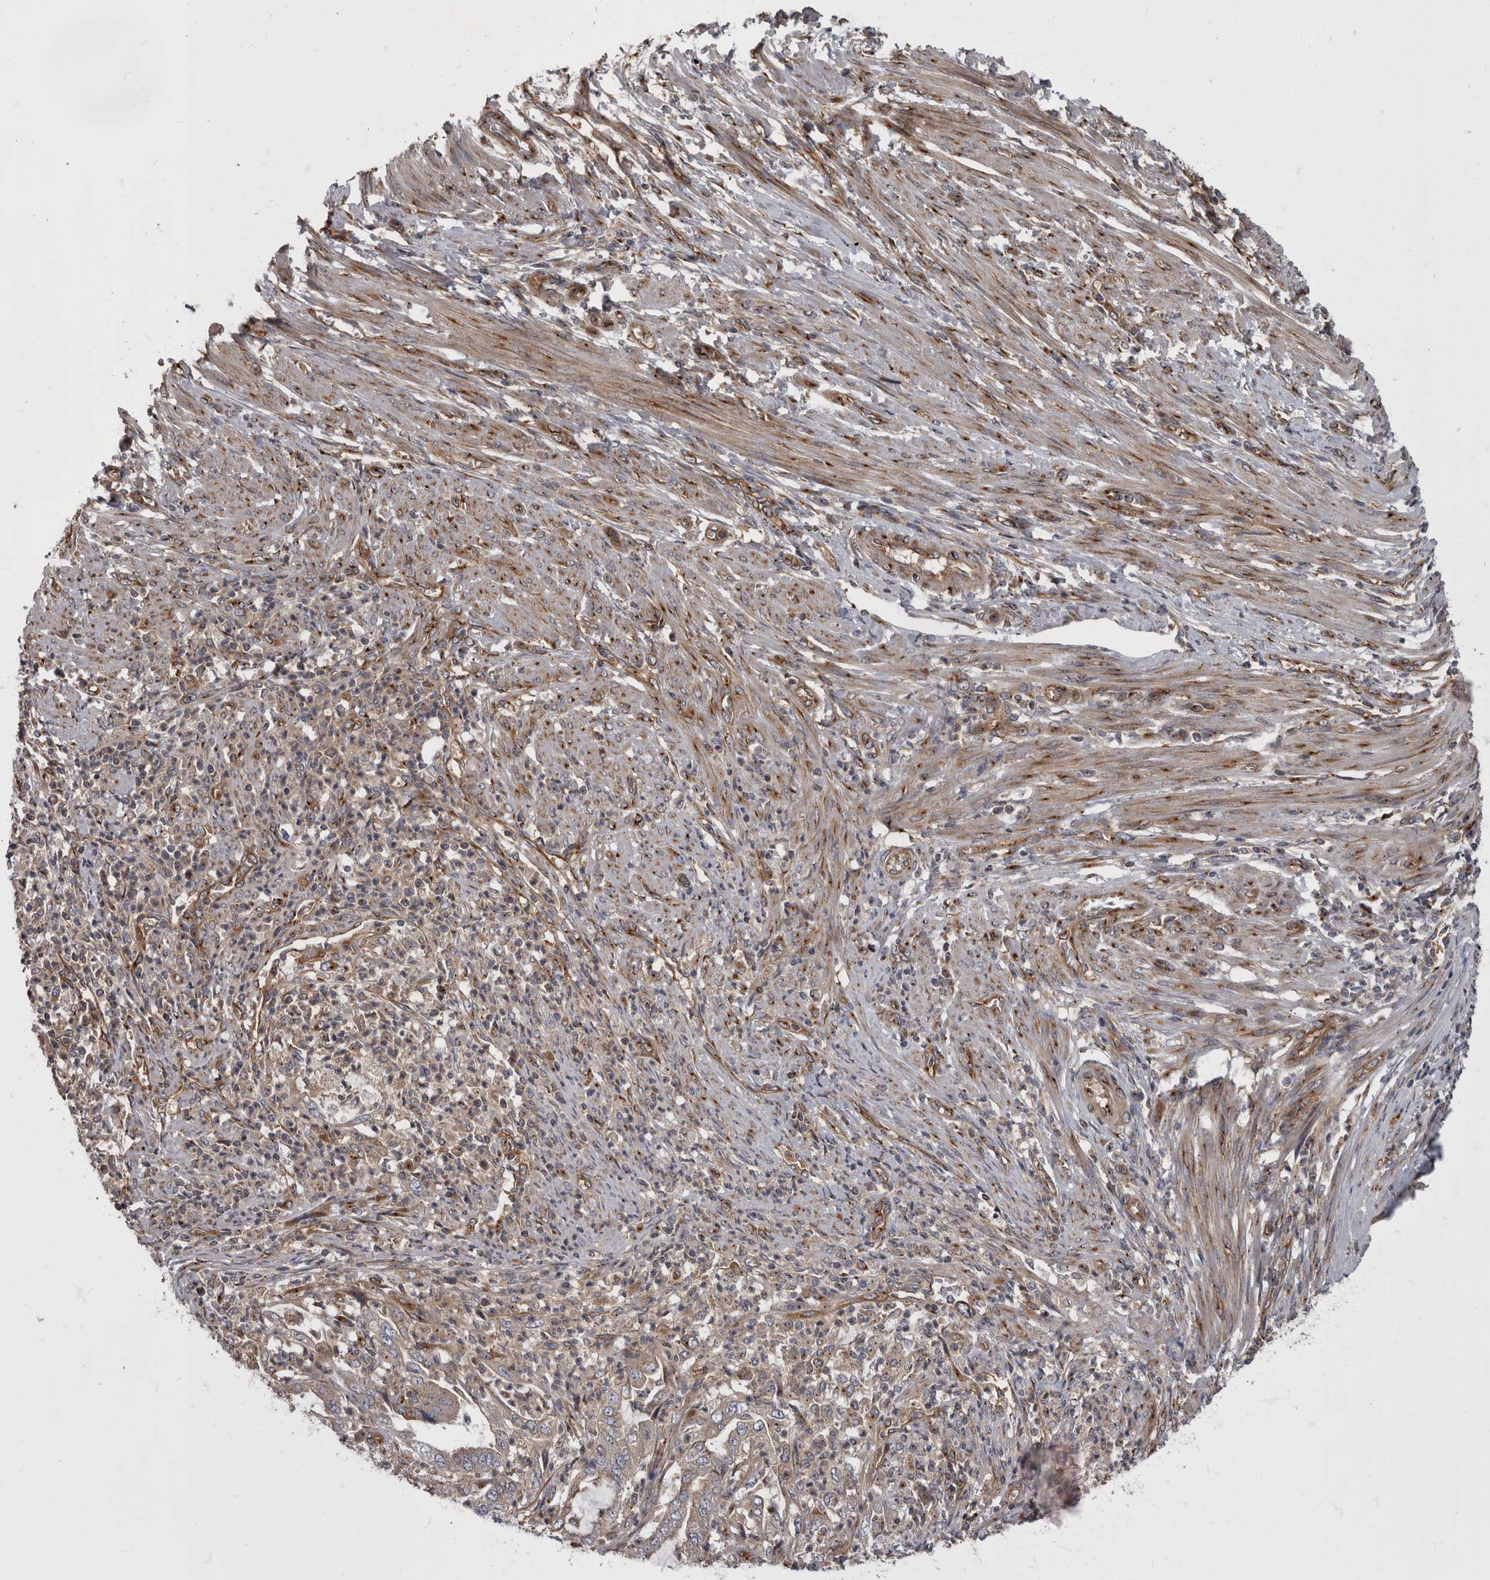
{"staining": {"intensity": "weak", "quantity": "<25%", "location": "cytoplasmic/membranous"}, "tissue": "endometrial cancer", "cell_type": "Tumor cells", "image_type": "cancer", "snomed": [{"axis": "morphology", "description": "Adenocarcinoma, NOS"}, {"axis": "topography", "description": "Endometrium"}], "caption": "DAB immunohistochemical staining of endometrial cancer shows no significant positivity in tumor cells.", "gene": "HOOK3", "patient": {"sex": "female", "age": 51}}